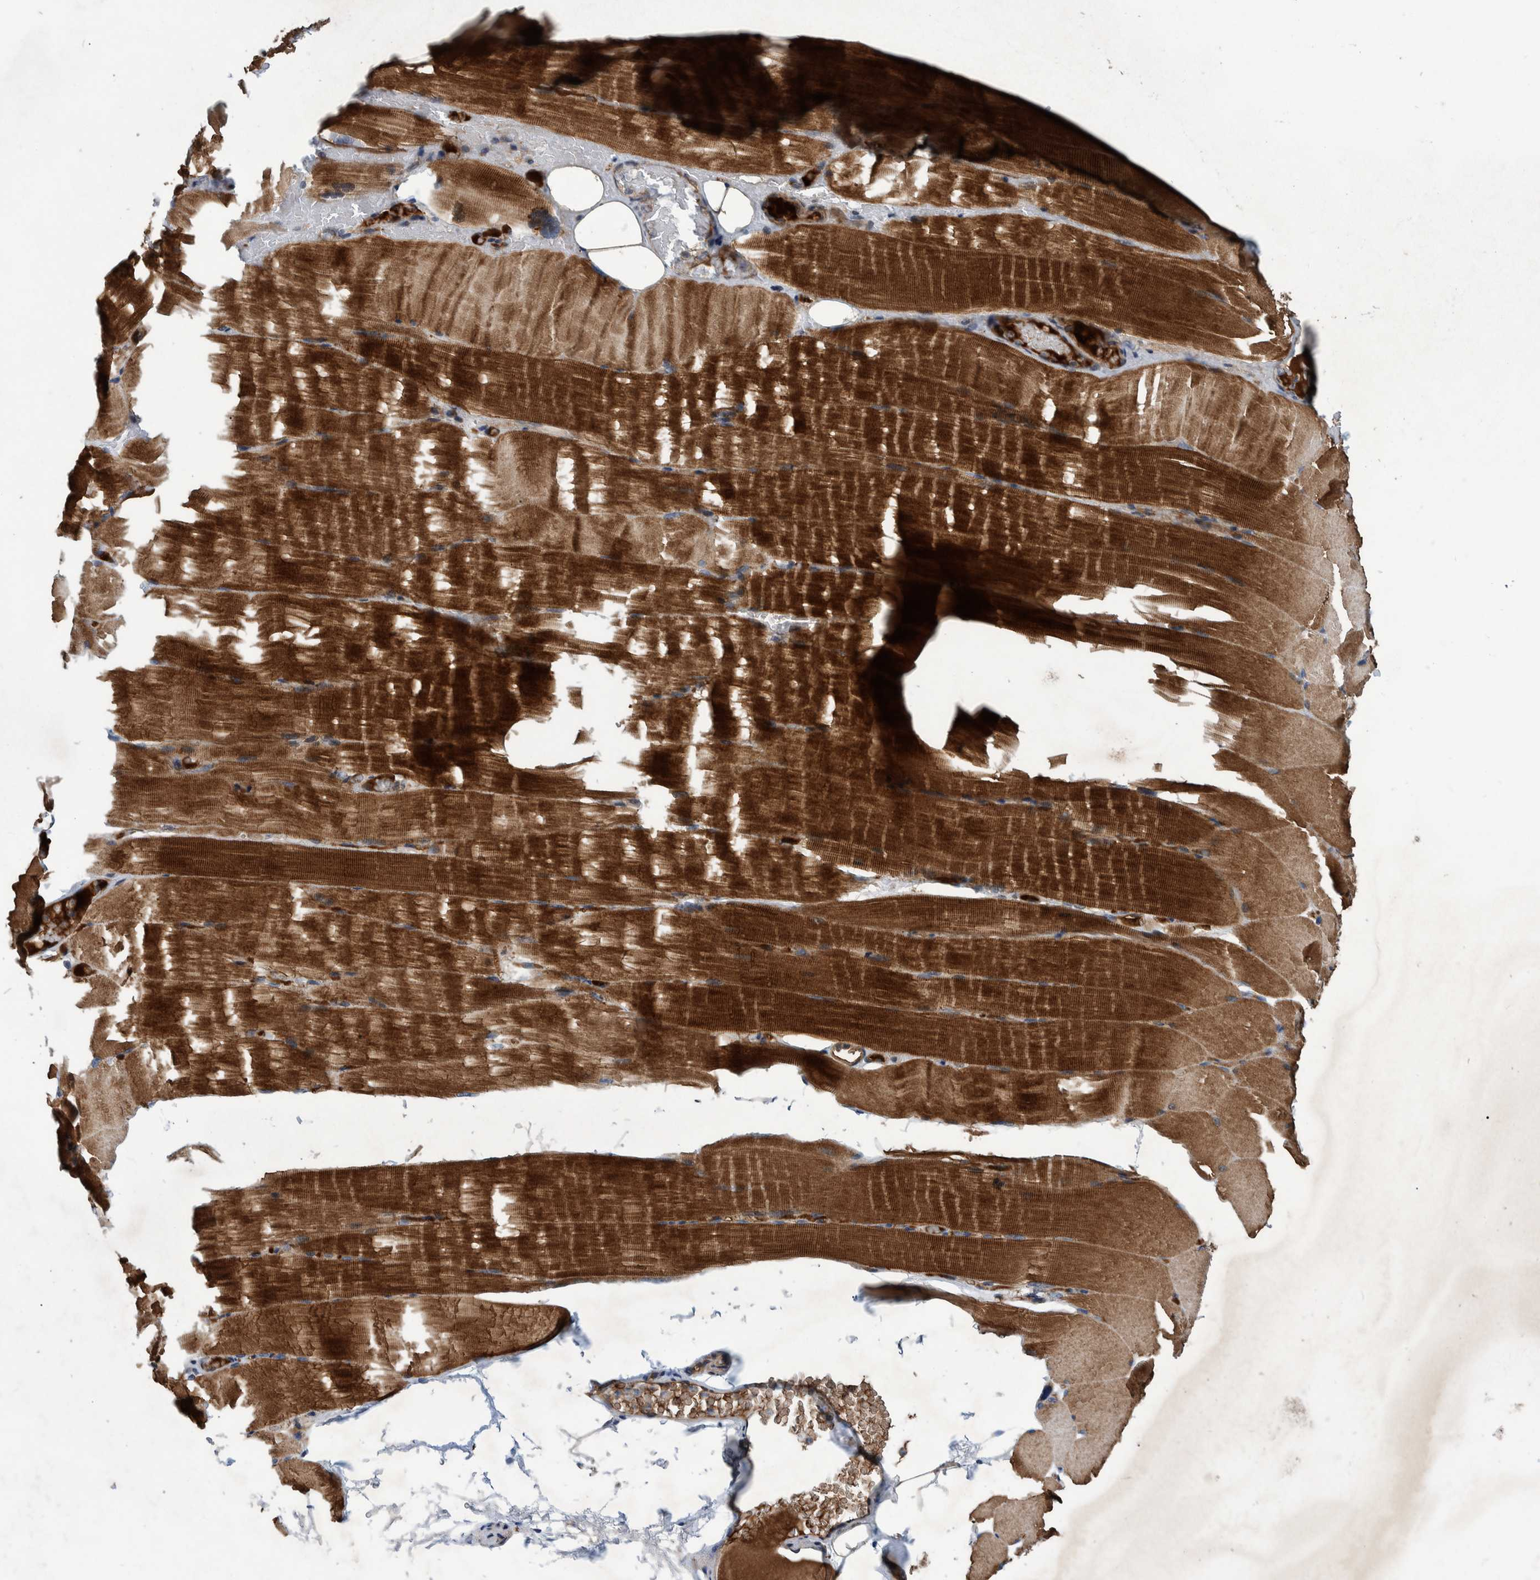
{"staining": {"intensity": "strong", "quantity": ">75%", "location": "cytoplasmic/membranous"}, "tissue": "skeletal muscle", "cell_type": "Myocytes", "image_type": "normal", "snomed": [{"axis": "morphology", "description": "Normal tissue, NOS"}, {"axis": "topography", "description": "Skeletal muscle"}, {"axis": "topography", "description": "Parathyroid gland"}], "caption": "High-magnification brightfield microscopy of benign skeletal muscle stained with DAB (3,3'-diaminobenzidine) (brown) and counterstained with hematoxylin (blue). myocytes exhibit strong cytoplasmic/membranous positivity is identified in approximately>75% of cells. (DAB (3,3'-diaminobenzidine) IHC, brown staining for protein, blue staining for nuclei).", "gene": "ITIH3", "patient": {"sex": "female", "age": 37}}